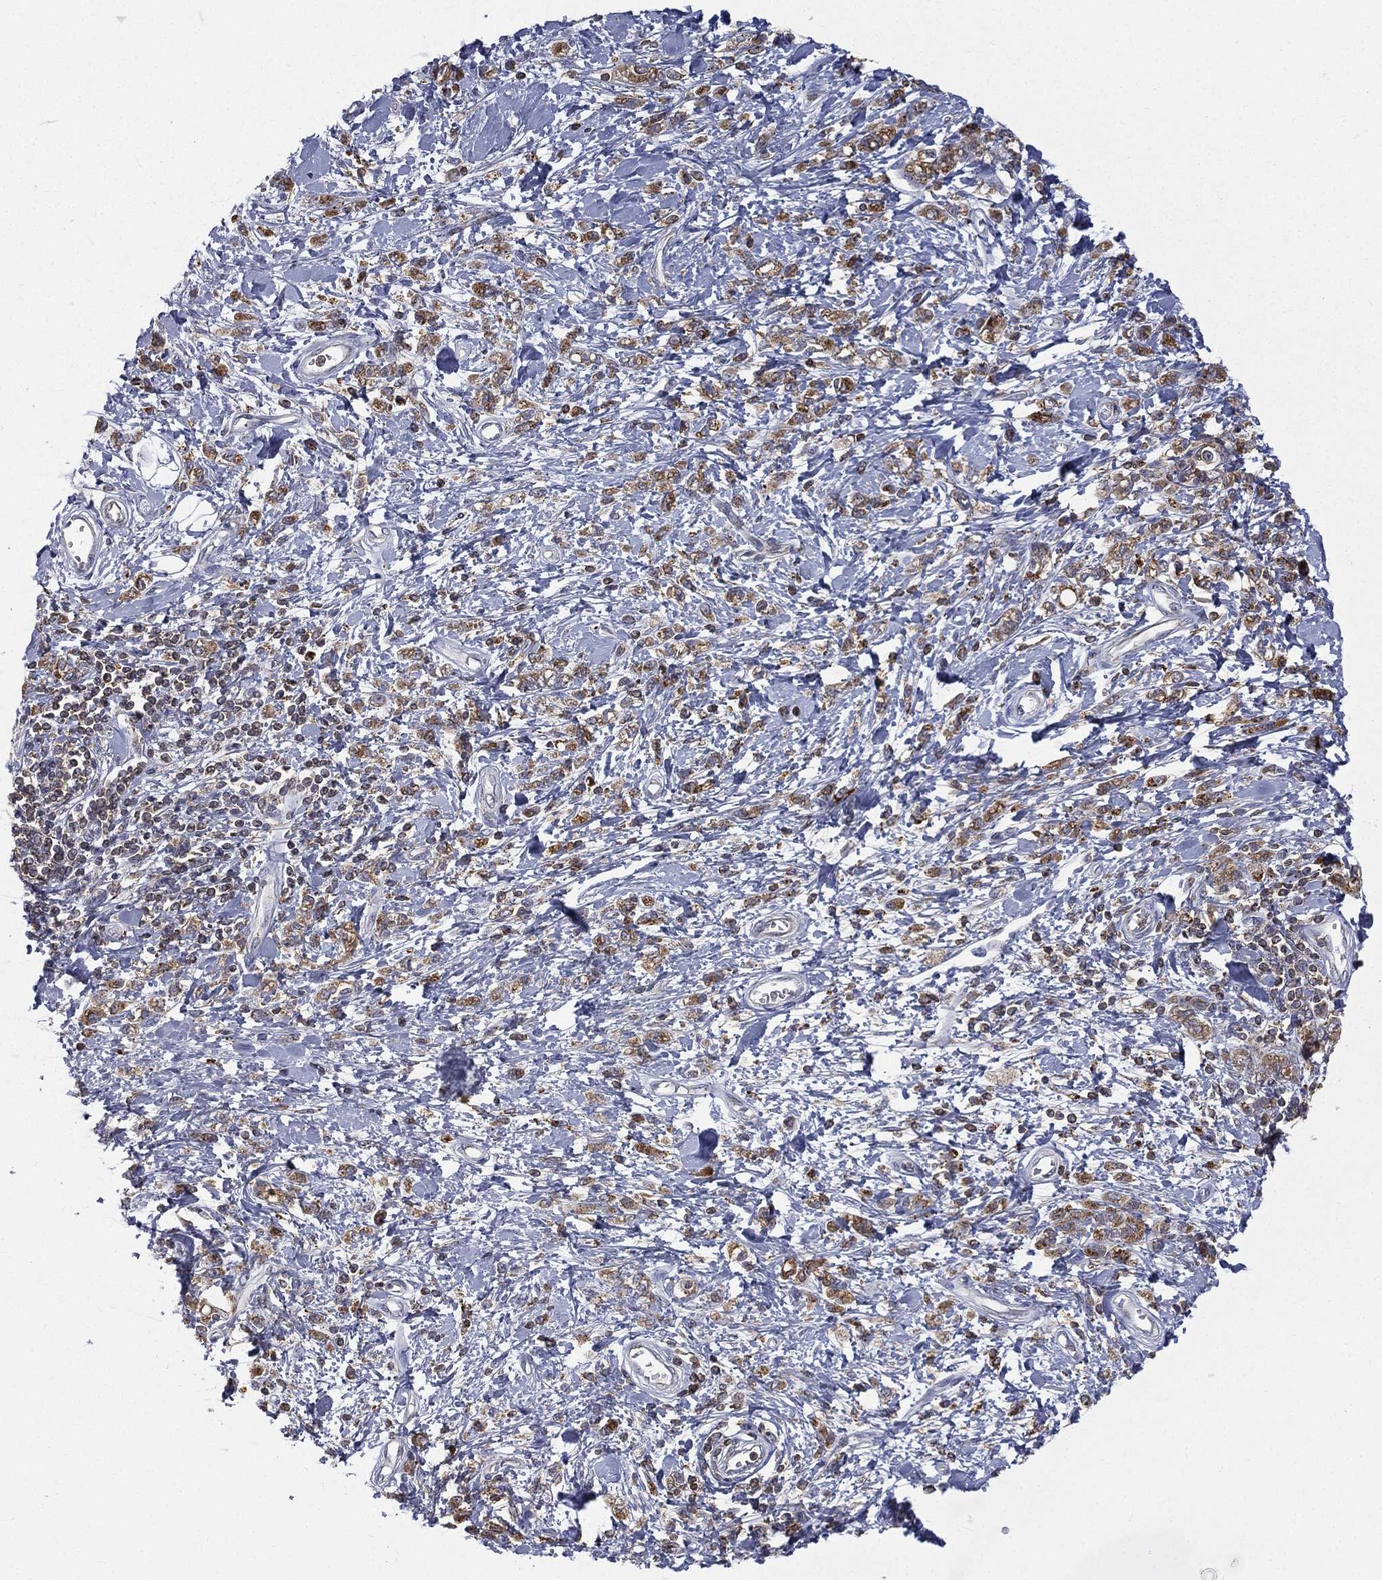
{"staining": {"intensity": "moderate", "quantity": ">75%", "location": "cytoplasmic/membranous"}, "tissue": "stomach cancer", "cell_type": "Tumor cells", "image_type": "cancer", "snomed": [{"axis": "morphology", "description": "Adenocarcinoma, NOS"}, {"axis": "topography", "description": "Stomach"}], "caption": "IHC (DAB) staining of human stomach cancer shows moderate cytoplasmic/membranous protein expression in about >75% of tumor cells.", "gene": "RIN3", "patient": {"sex": "male", "age": 77}}